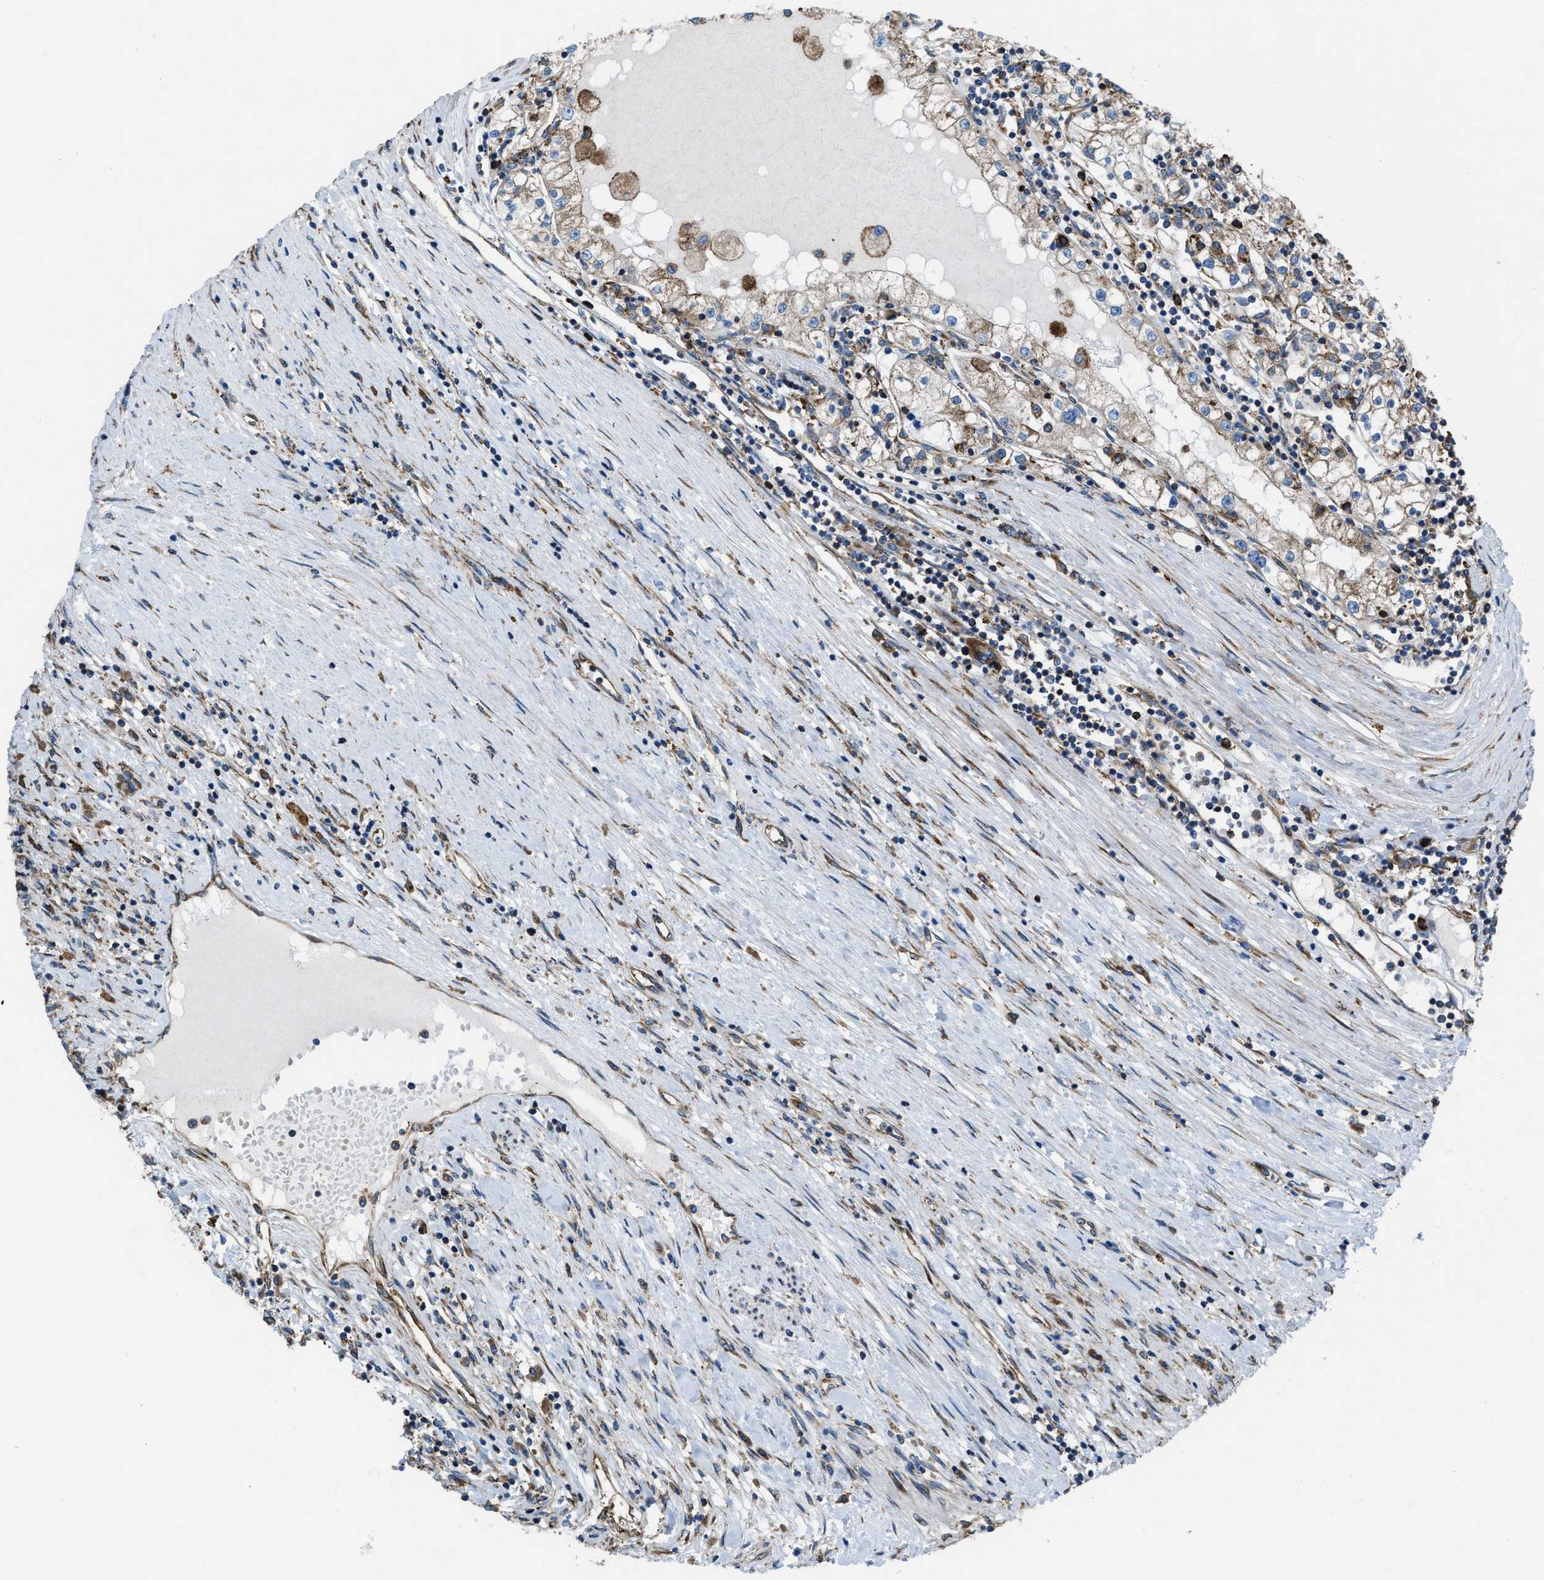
{"staining": {"intensity": "moderate", "quantity": ">75%", "location": "cytoplasmic/membranous"}, "tissue": "renal cancer", "cell_type": "Tumor cells", "image_type": "cancer", "snomed": [{"axis": "morphology", "description": "Adenocarcinoma, NOS"}, {"axis": "topography", "description": "Kidney"}], "caption": "Renal cancer stained with DAB (3,3'-diaminobenzidine) immunohistochemistry exhibits medium levels of moderate cytoplasmic/membranous staining in about >75% of tumor cells. (brown staining indicates protein expression, while blue staining denotes nuclei).", "gene": "CAPRIN1", "patient": {"sex": "male", "age": 68}}